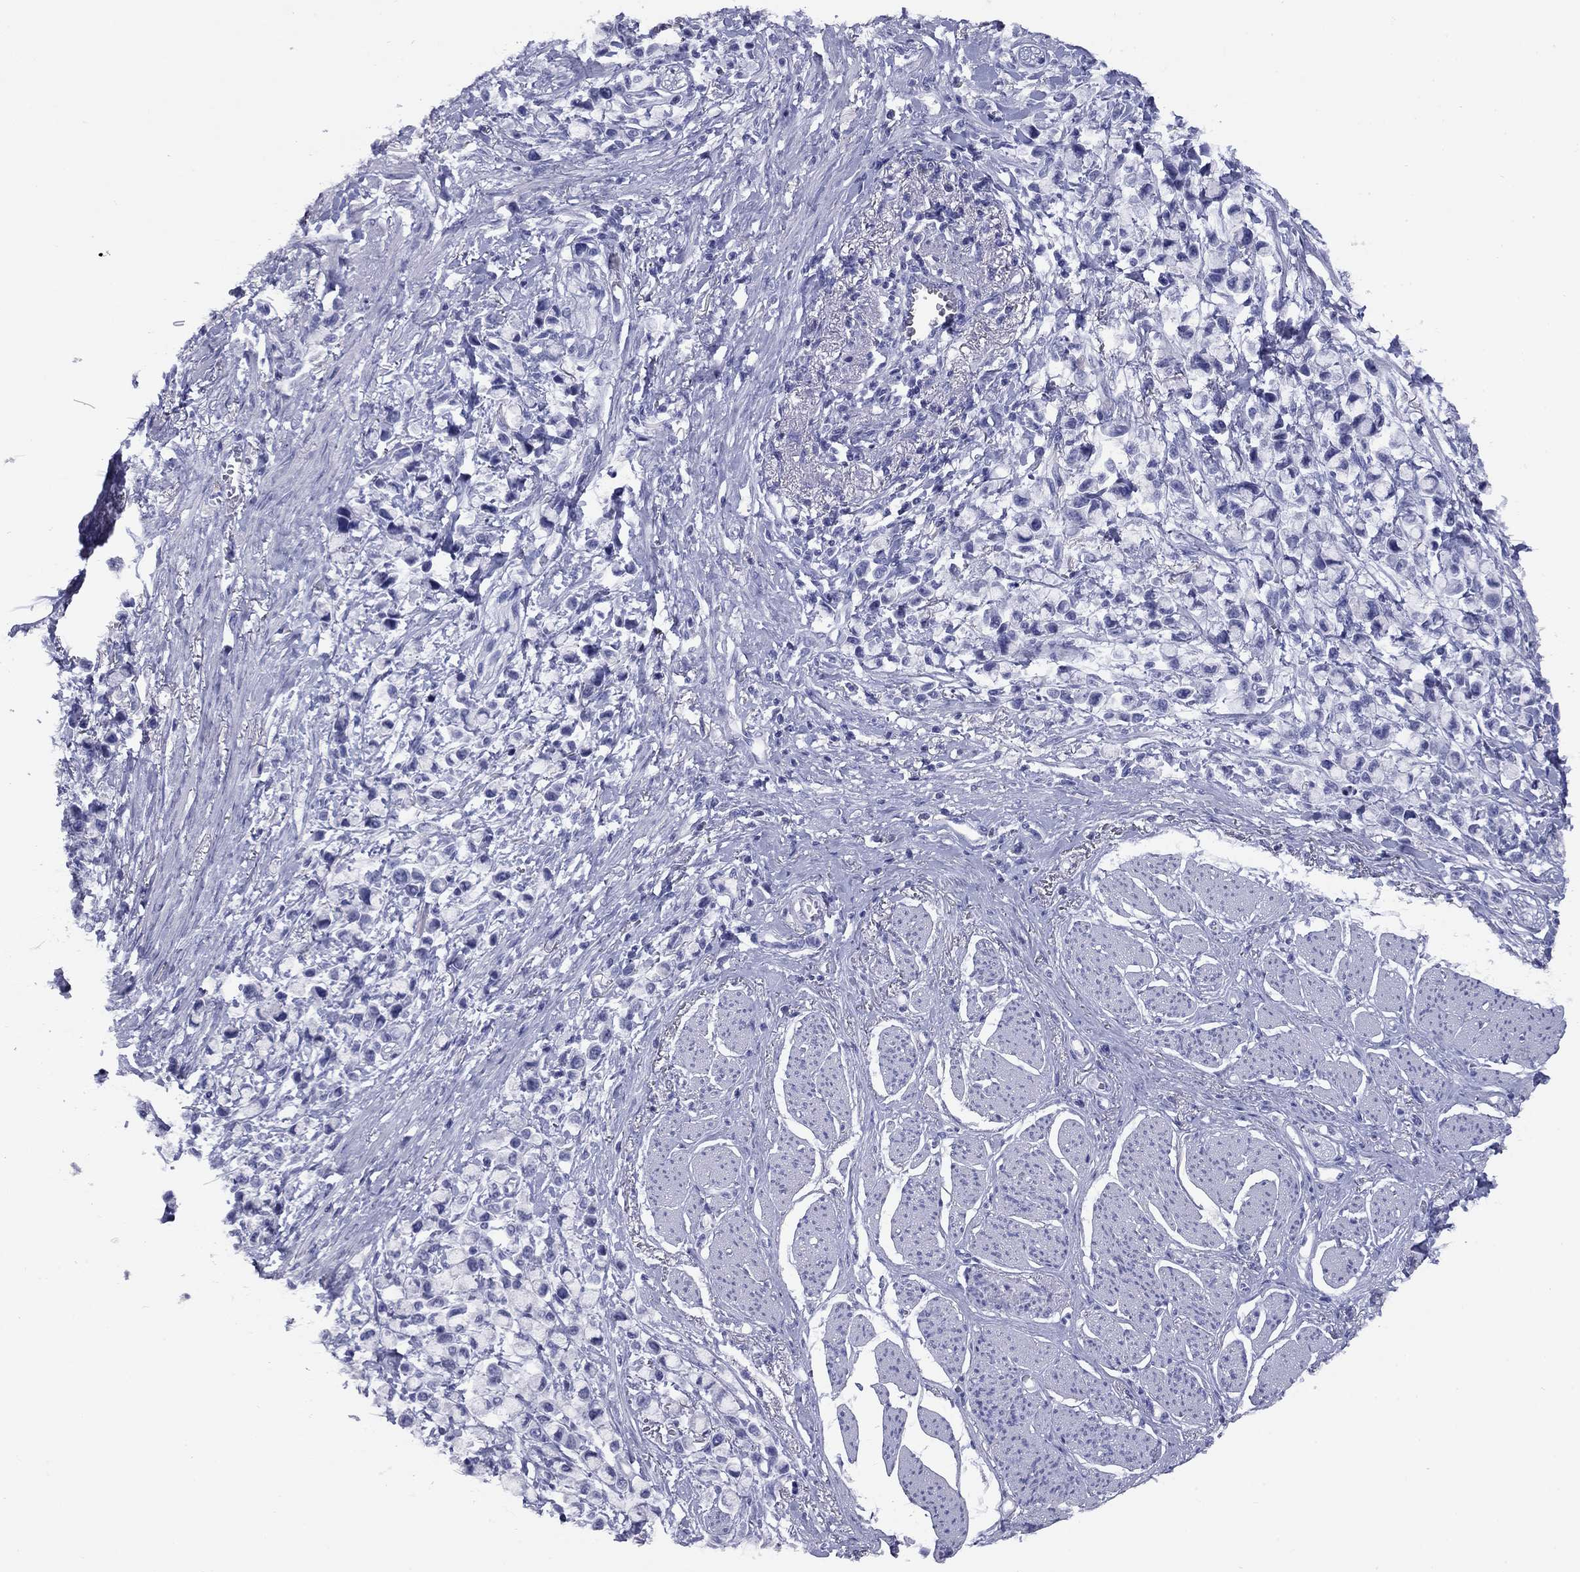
{"staining": {"intensity": "negative", "quantity": "none", "location": "none"}, "tissue": "stomach cancer", "cell_type": "Tumor cells", "image_type": "cancer", "snomed": [{"axis": "morphology", "description": "Adenocarcinoma, NOS"}, {"axis": "topography", "description": "Stomach"}], "caption": "Immunohistochemistry image of neoplastic tissue: stomach cancer (adenocarcinoma) stained with DAB (3,3'-diaminobenzidine) displays no significant protein positivity in tumor cells.", "gene": "NPPA", "patient": {"sex": "female", "age": 81}}